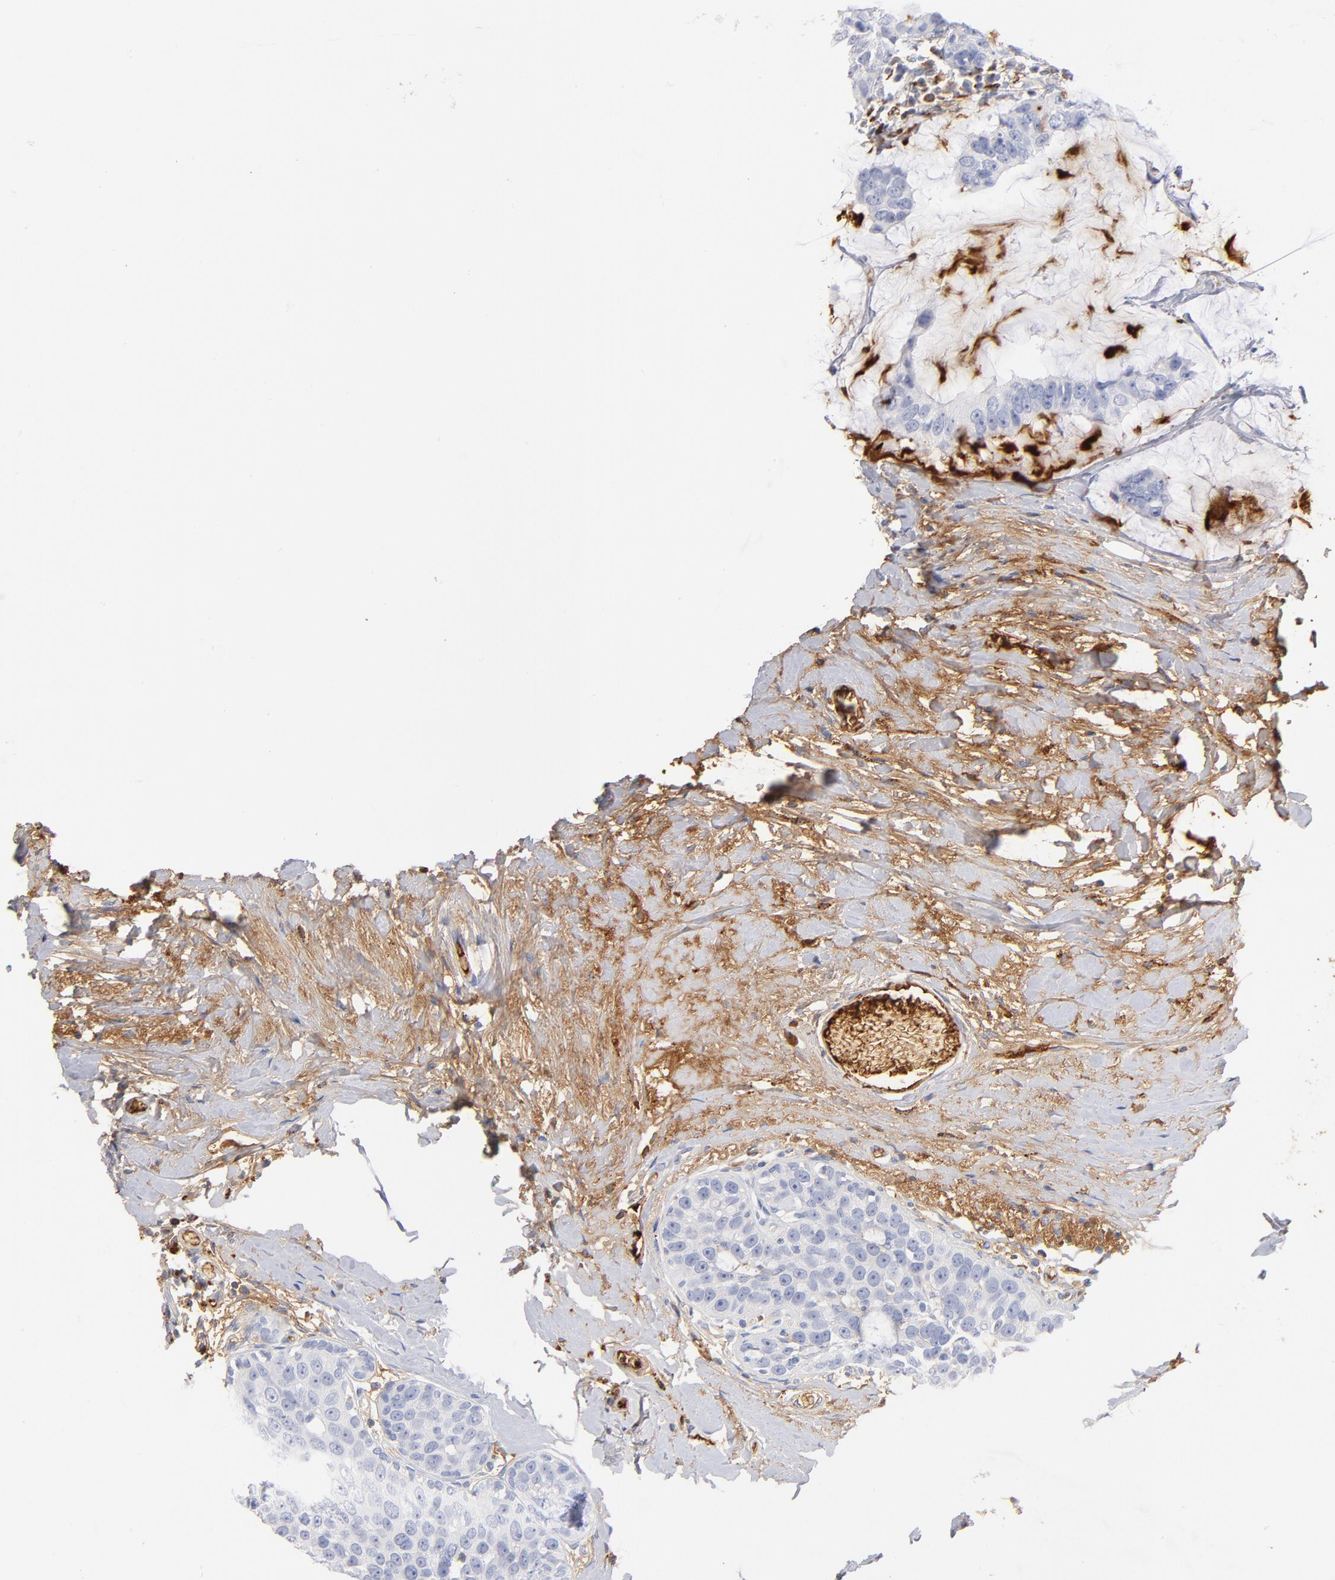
{"staining": {"intensity": "negative", "quantity": "none", "location": "none"}, "tissue": "breast cancer", "cell_type": "Tumor cells", "image_type": "cancer", "snomed": [{"axis": "morphology", "description": "Normal tissue, NOS"}, {"axis": "morphology", "description": "Duct carcinoma"}, {"axis": "topography", "description": "Breast"}], "caption": "IHC image of neoplastic tissue: breast cancer stained with DAB (3,3'-diaminobenzidine) displays no significant protein staining in tumor cells.", "gene": "C3", "patient": {"sex": "female", "age": 50}}